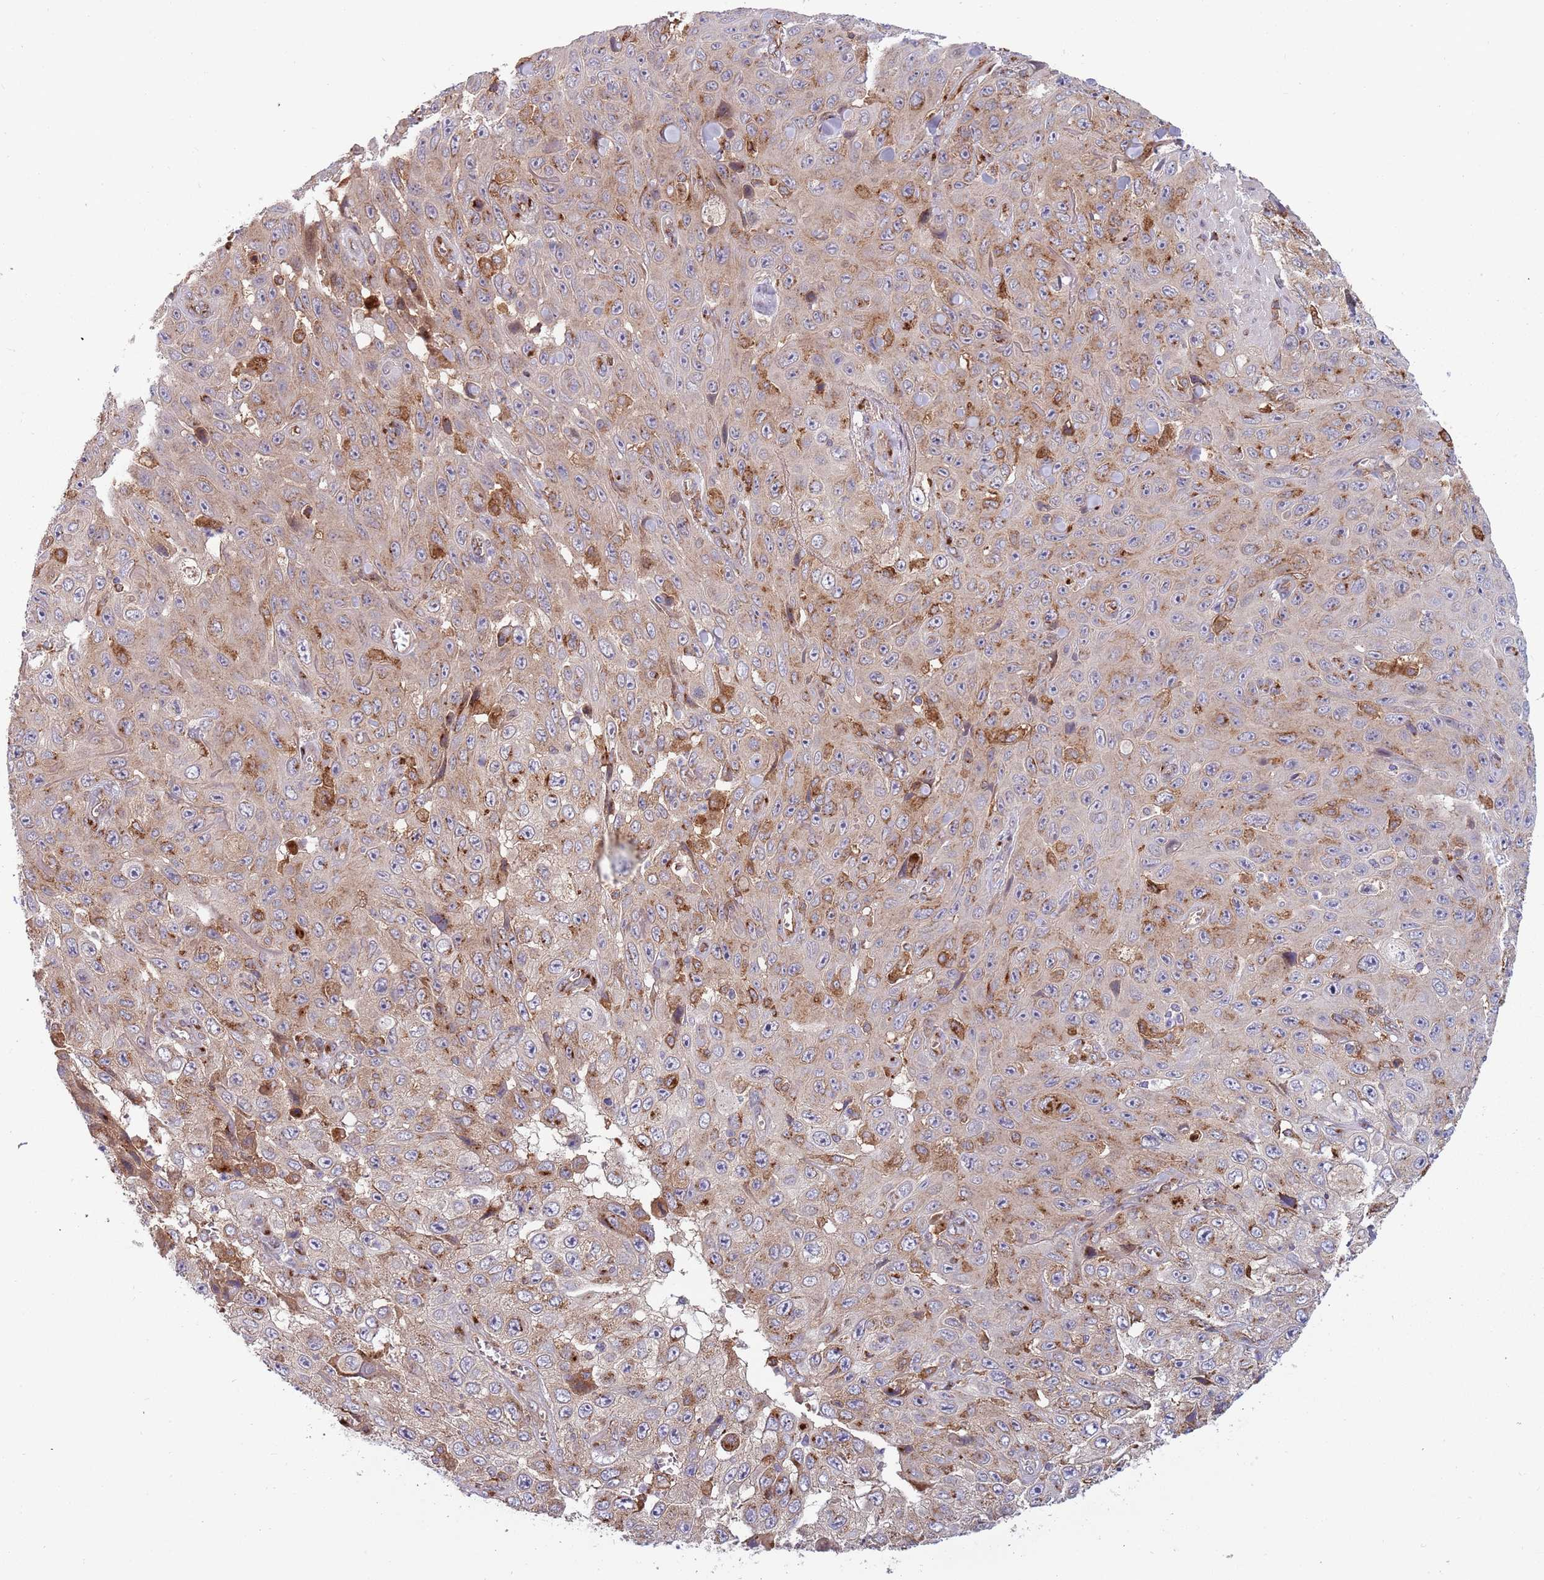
{"staining": {"intensity": "moderate", "quantity": "<25%", "location": "cytoplasmic/membranous"}, "tissue": "skin cancer", "cell_type": "Tumor cells", "image_type": "cancer", "snomed": [{"axis": "morphology", "description": "Squamous cell carcinoma, NOS"}, {"axis": "topography", "description": "Skin"}], "caption": "Immunohistochemical staining of human skin squamous cell carcinoma reveals low levels of moderate cytoplasmic/membranous staining in about <25% of tumor cells.", "gene": "BTBD7", "patient": {"sex": "male", "age": 82}}